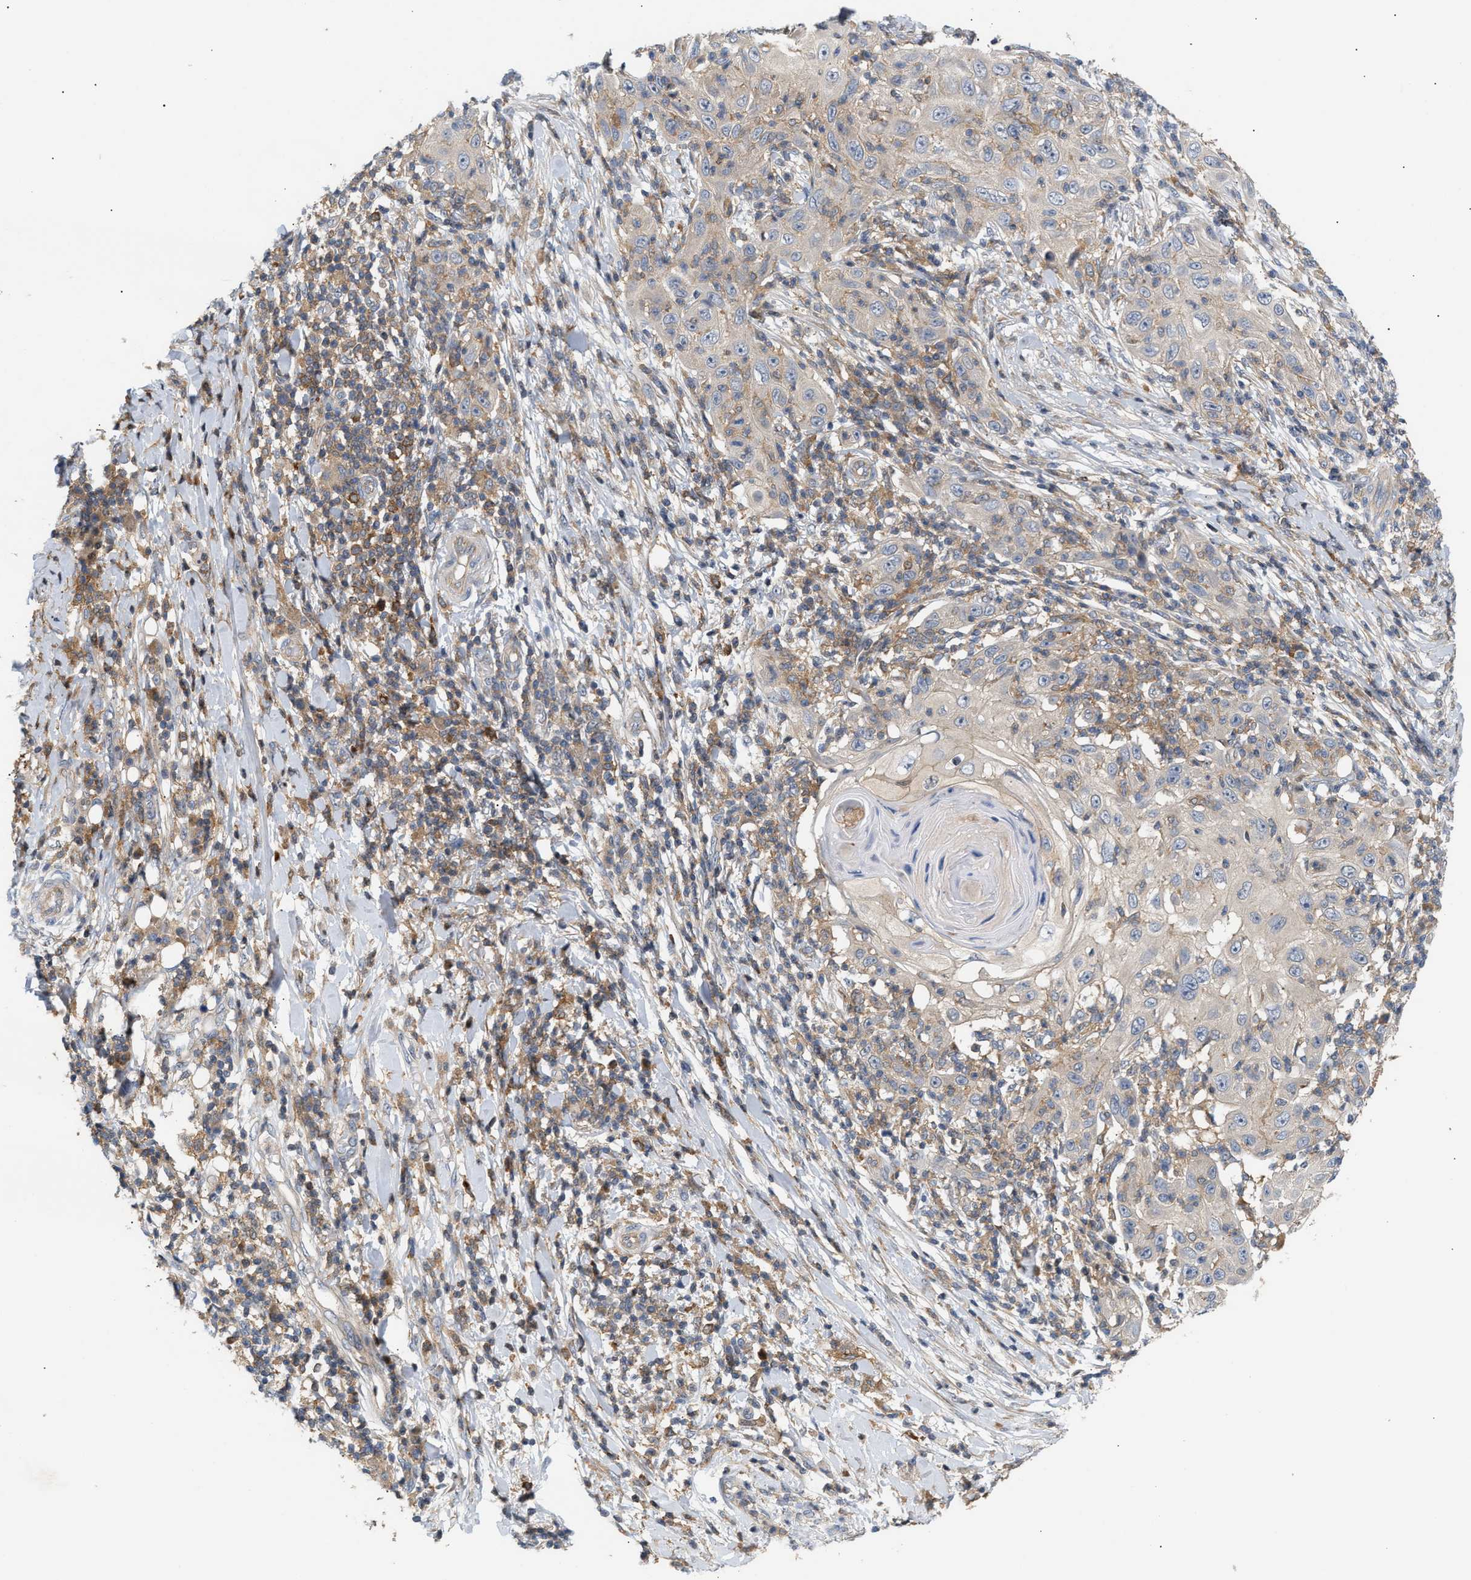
{"staining": {"intensity": "weak", "quantity": "<25%", "location": "cytoplasmic/membranous"}, "tissue": "skin cancer", "cell_type": "Tumor cells", "image_type": "cancer", "snomed": [{"axis": "morphology", "description": "Squamous cell carcinoma, NOS"}, {"axis": "topography", "description": "Skin"}], "caption": "This is an immunohistochemistry micrograph of skin cancer. There is no expression in tumor cells.", "gene": "DBNL", "patient": {"sex": "female", "age": 88}}